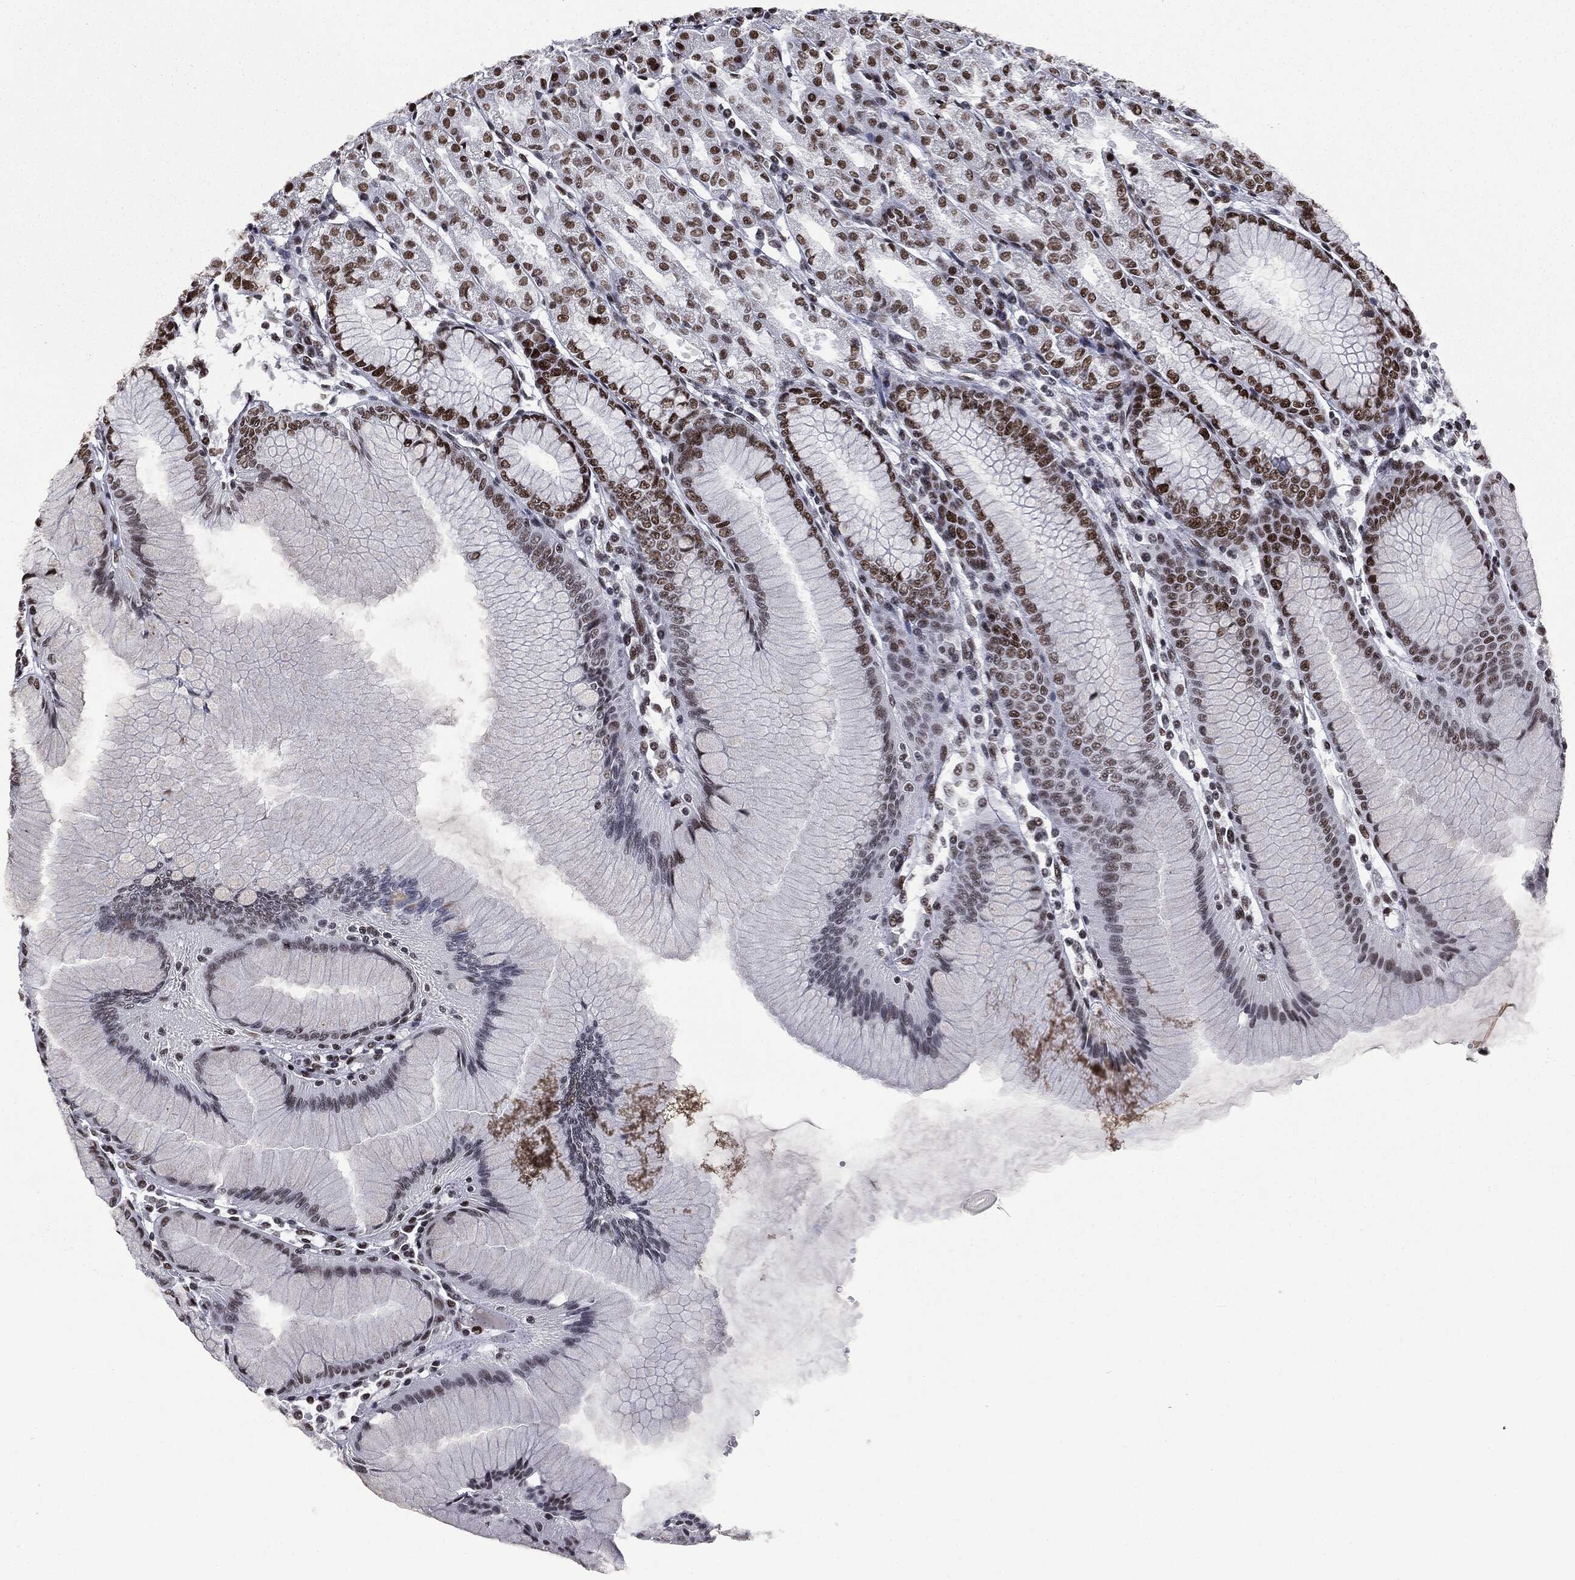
{"staining": {"intensity": "strong", "quantity": "25%-75%", "location": "nuclear"}, "tissue": "stomach", "cell_type": "Glandular cells", "image_type": "normal", "snomed": [{"axis": "morphology", "description": "Normal tissue, NOS"}, {"axis": "topography", "description": "Stomach"}], "caption": "Approximately 25%-75% of glandular cells in normal stomach exhibit strong nuclear protein staining as visualized by brown immunohistochemical staining.", "gene": "MSH2", "patient": {"sex": "female", "age": 57}}